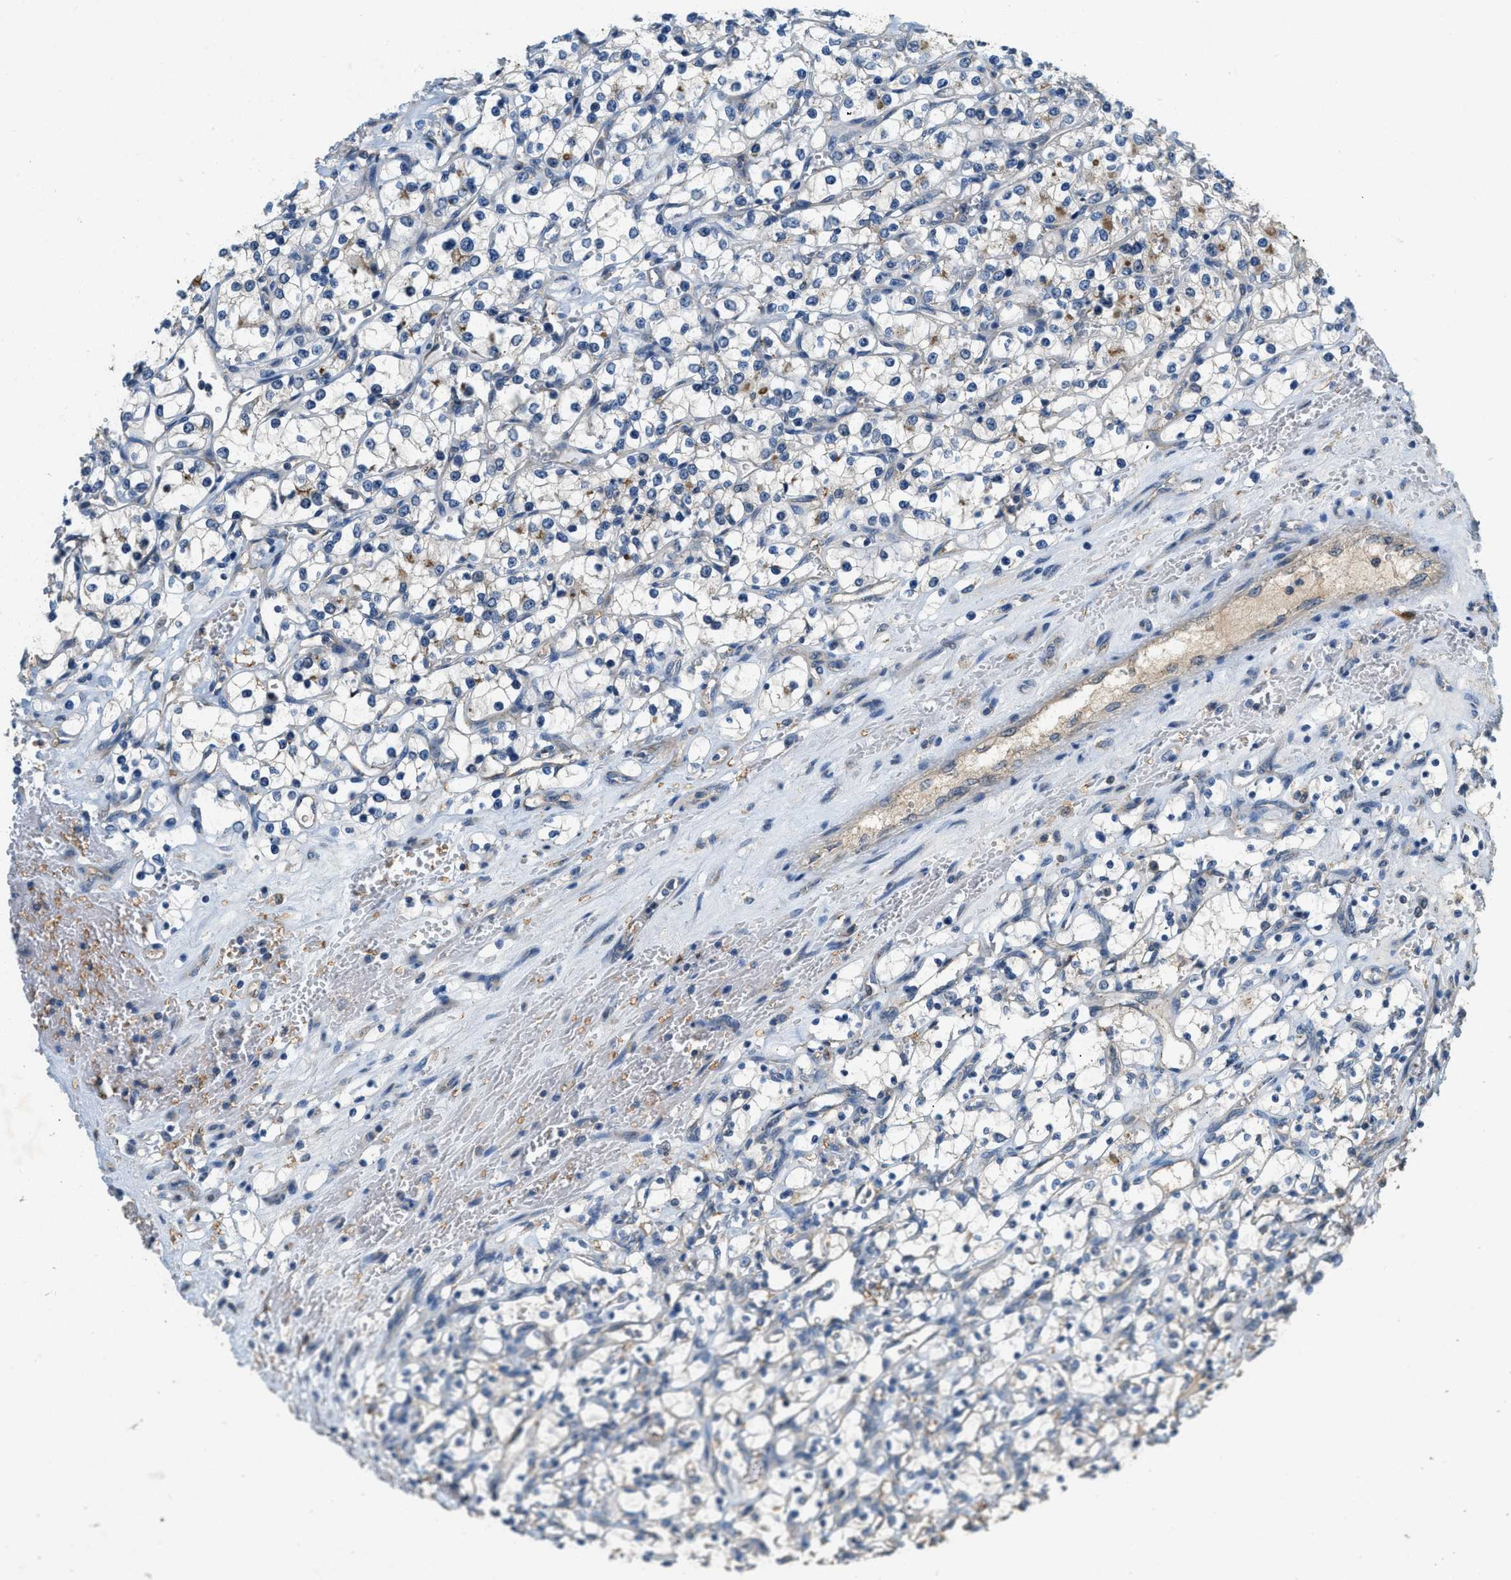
{"staining": {"intensity": "negative", "quantity": "none", "location": "none"}, "tissue": "renal cancer", "cell_type": "Tumor cells", "image_type": "cancer", "snomed": [{"axis": "morphology", "description": "Adenocarcinoma, NOS"}, {"axis": "topography", "description": "Kidney"}], "caption": "Immunohistochemistry of adenocarcinoma (renal) demonstrates no positivity in tumor cells. (DAB immunohistochemistry (IHC) with hematoxylin counter stain).", "gene": "CFLAR", "patient": {"sex": "female", "age": 69}}